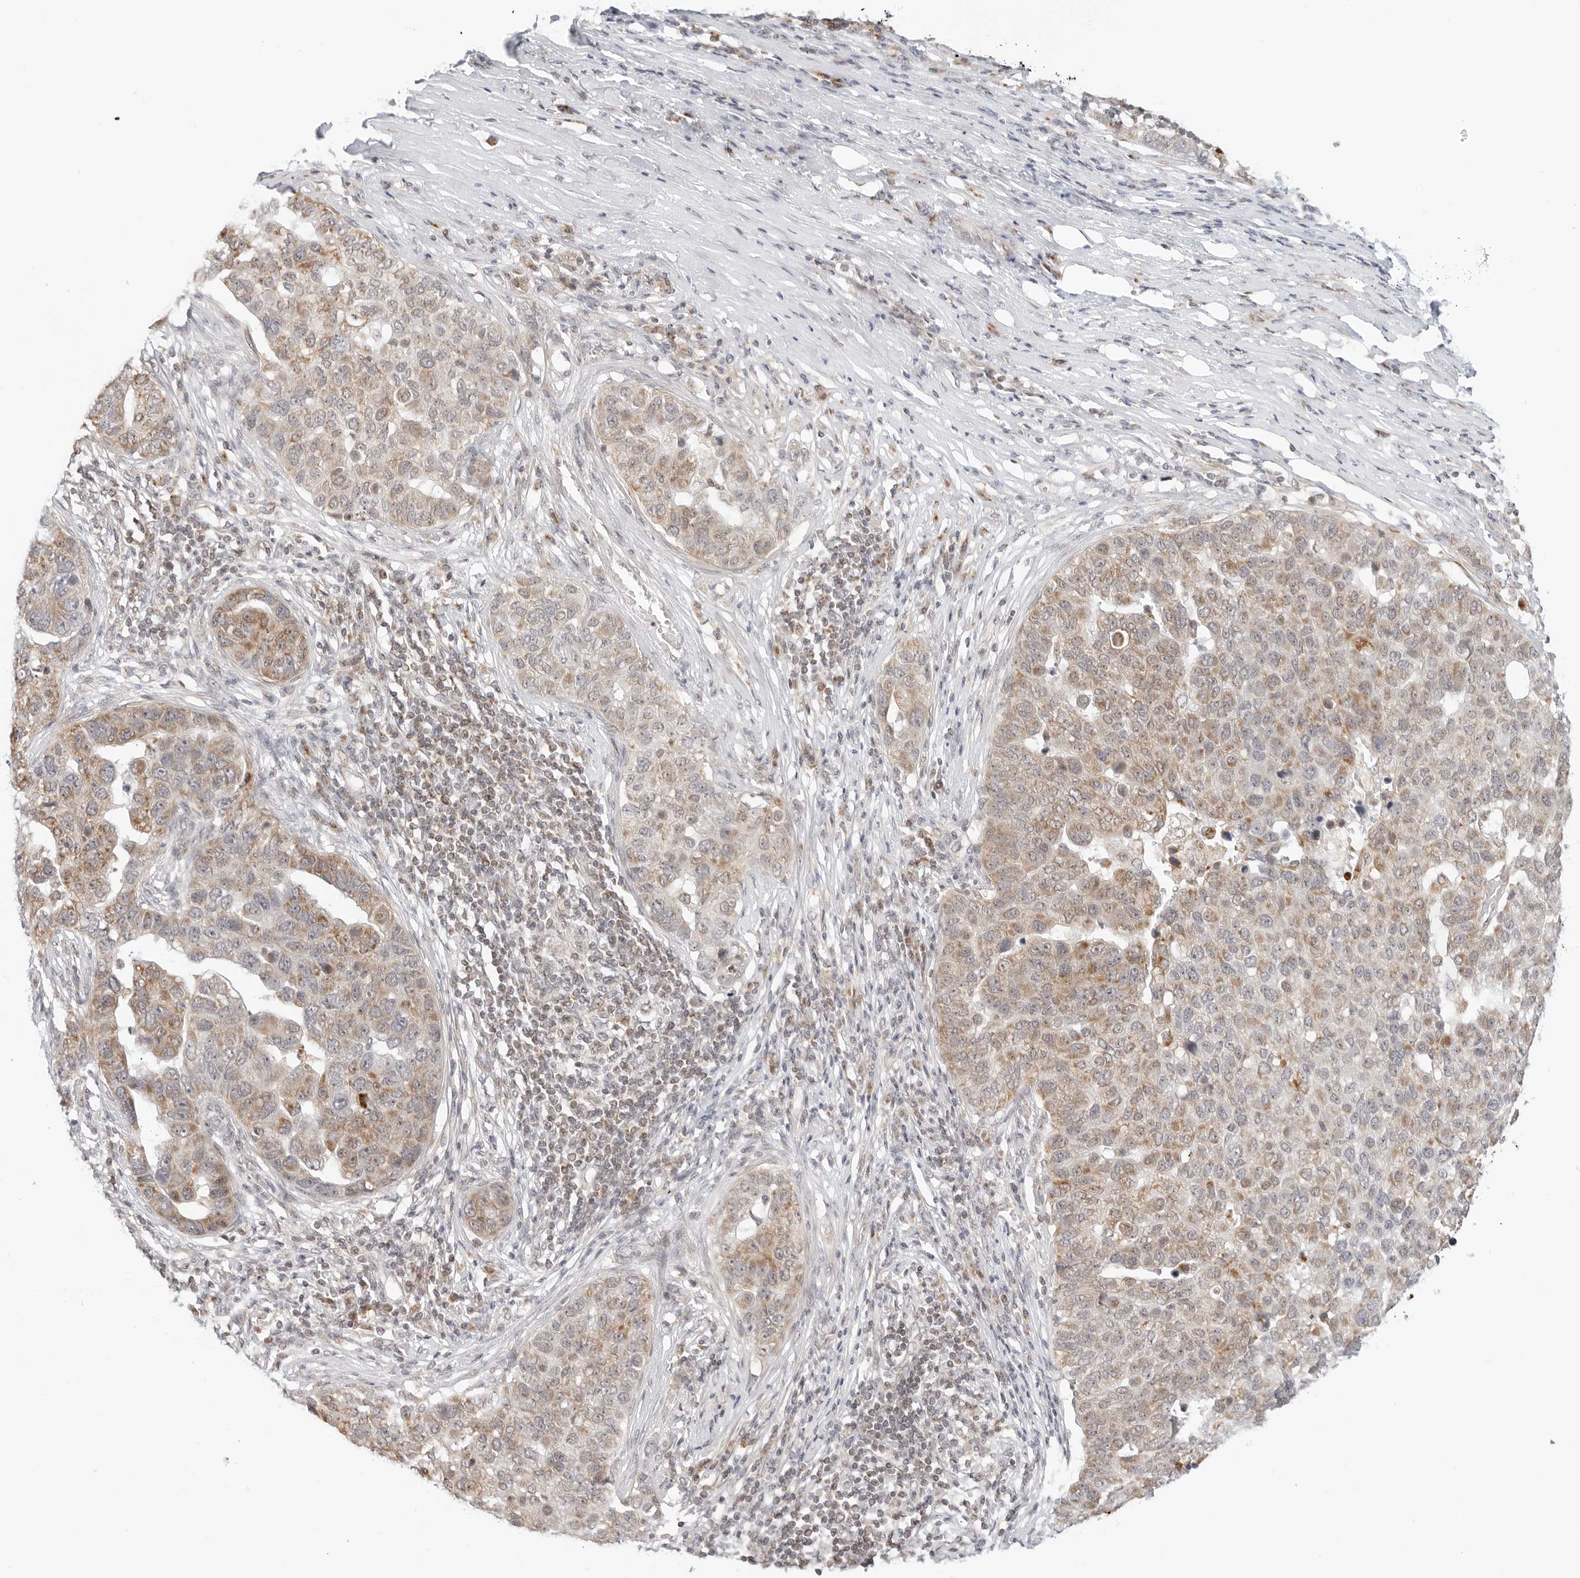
{"staining": {"intensity": "moderate", "quantity": ">75%", "location": "cytoplasmic/membranous"}, "tissue": "pancreatic cancer", "cell_type": "Tumor cells", "image_type": "cancer", "snomed": [{"axis": "morphology", "description": "Adenocarcinoma, NOS"}, {"axis": "topography", "description": "Pancreas"}], "caption": "Immunohistochemistry (IHC) staining of pancreatic cancer (adenocarcinoma), which displays medium levels of moderate cytoplasmic/membranous positivity in approximately >75% of tumor cells indicating moderate cytoplasmic/membranous protein staining. The staining was performed using DAB (3,3'-diaminobenzidine) (brown) for protein detection and nuclei were counterstained in hematoxylin (blue).", "gene": "POLR3GL", "patient": {"sex": "female", "age": 61}}